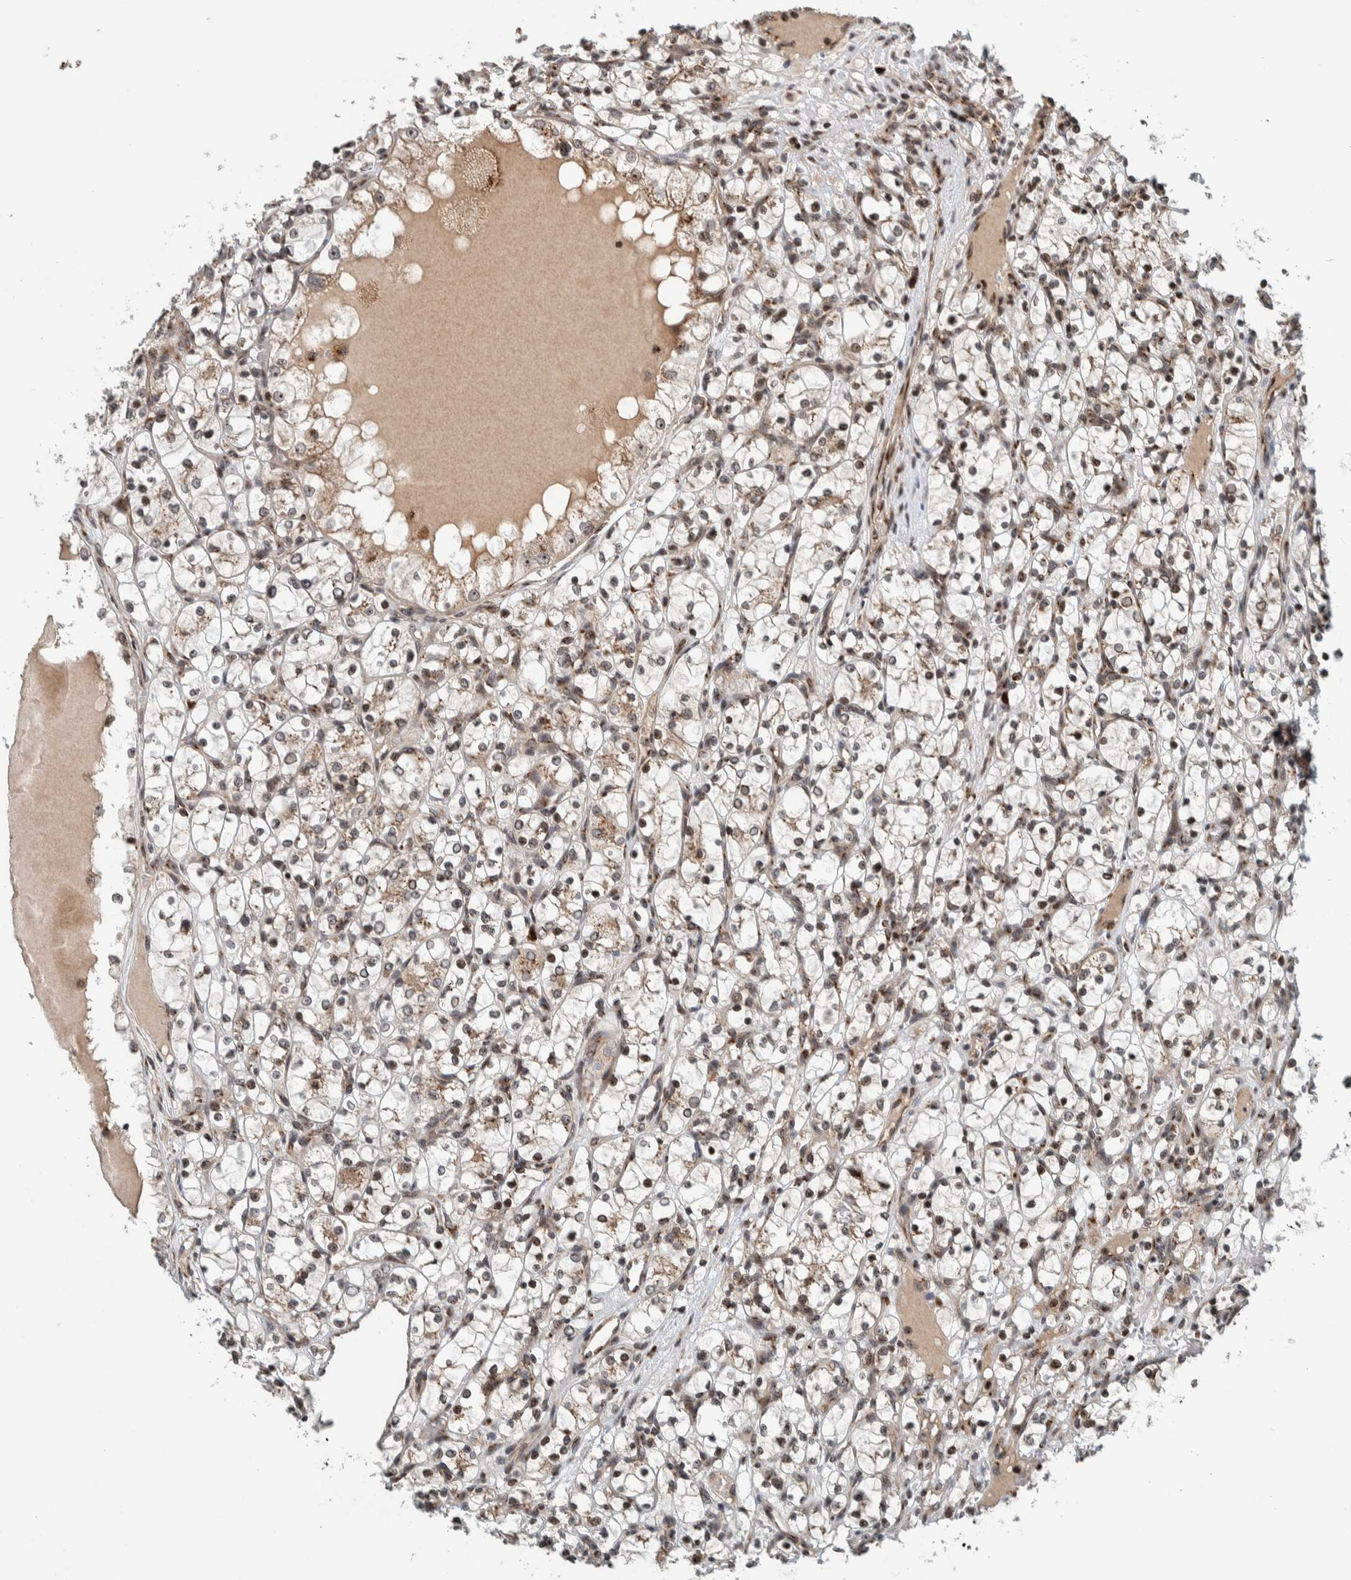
{"staining": {"intensity": "weak", "quantity": "25%-75%", "location": "cytoplasmic/membranous,nuclear"}, "tissue": "renal cancer", "cell_type": "Tumor cells", "image_type": "cancer", "snomed": [{"axis": "morphology", "description": "Adenocarcinoma, NOS"}, {"axis": "topography", "description": "Kidney"}], "caption": "An immunohistochemistry (IHC) histopathology image of neoplastic tissue is shown. Protein staining in brown highlights weak cytoplasmic/membranous and nuclear positivity in renal adenocarcinoma within tumor cells.", "gene": "CCDC182", "patient": {"sex": "female", "age": 69}}